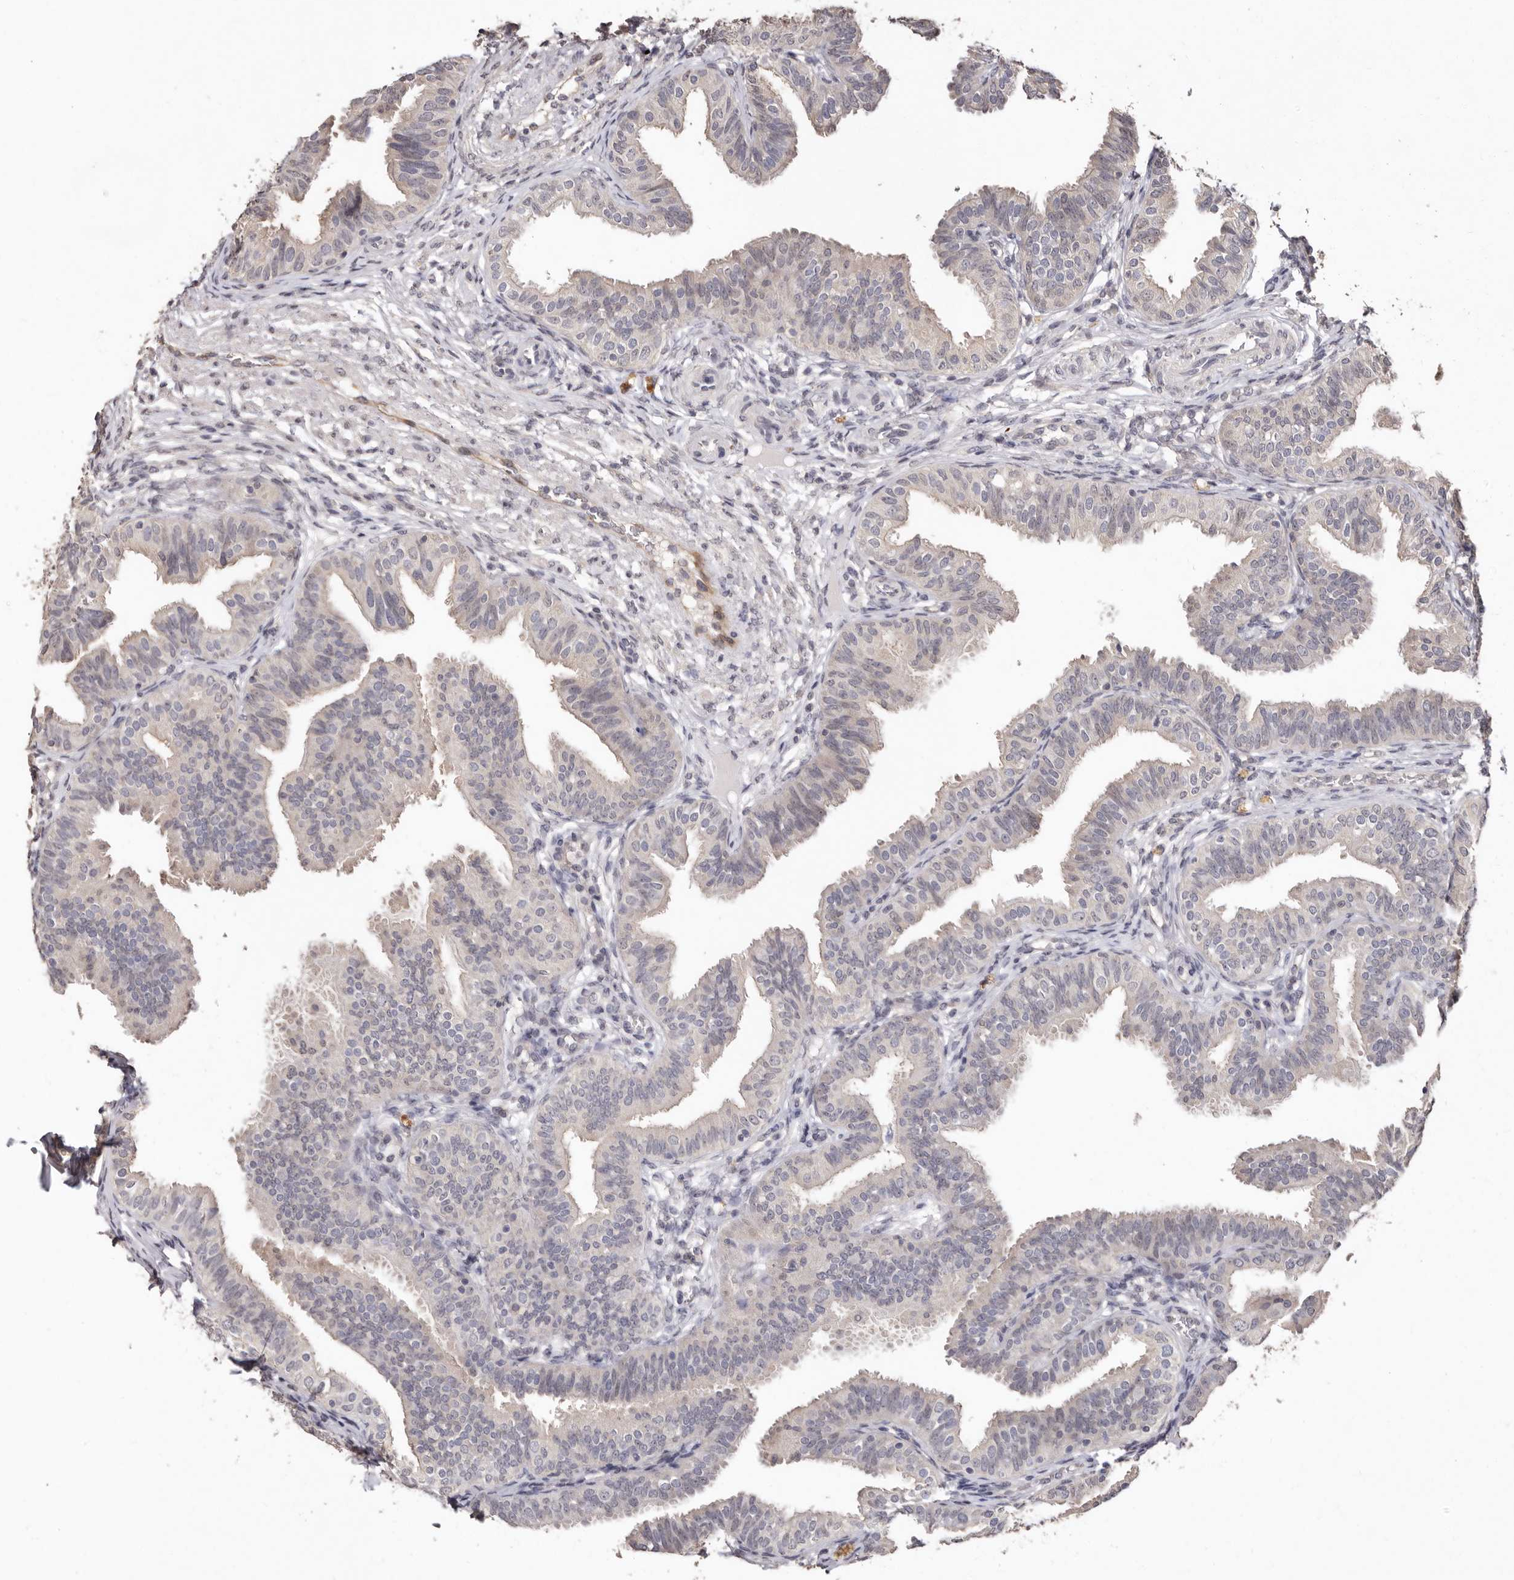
{"staining": {"intensity": "weak", "quantity": "<25%", "location": "cytoplasmic/membranous"}, "tissue": "fallopian tube", "cell_type": "Glandular cells", "image_type": "normal", "snomed": [{"axis": "morphology", "description": "Normal tissue, NOS"}, {"axis": "topography", "description": "Fallopian tube"}], "caption": "A high-resolution photomicrograph shows immunohistochemistry staining of normal fallopian tube, which displays no significant positivity in glandular cells. (DAB IHC, high magnification).", "gene": "SULT1E1", "patient": {"sex": "female", "age": 35}}